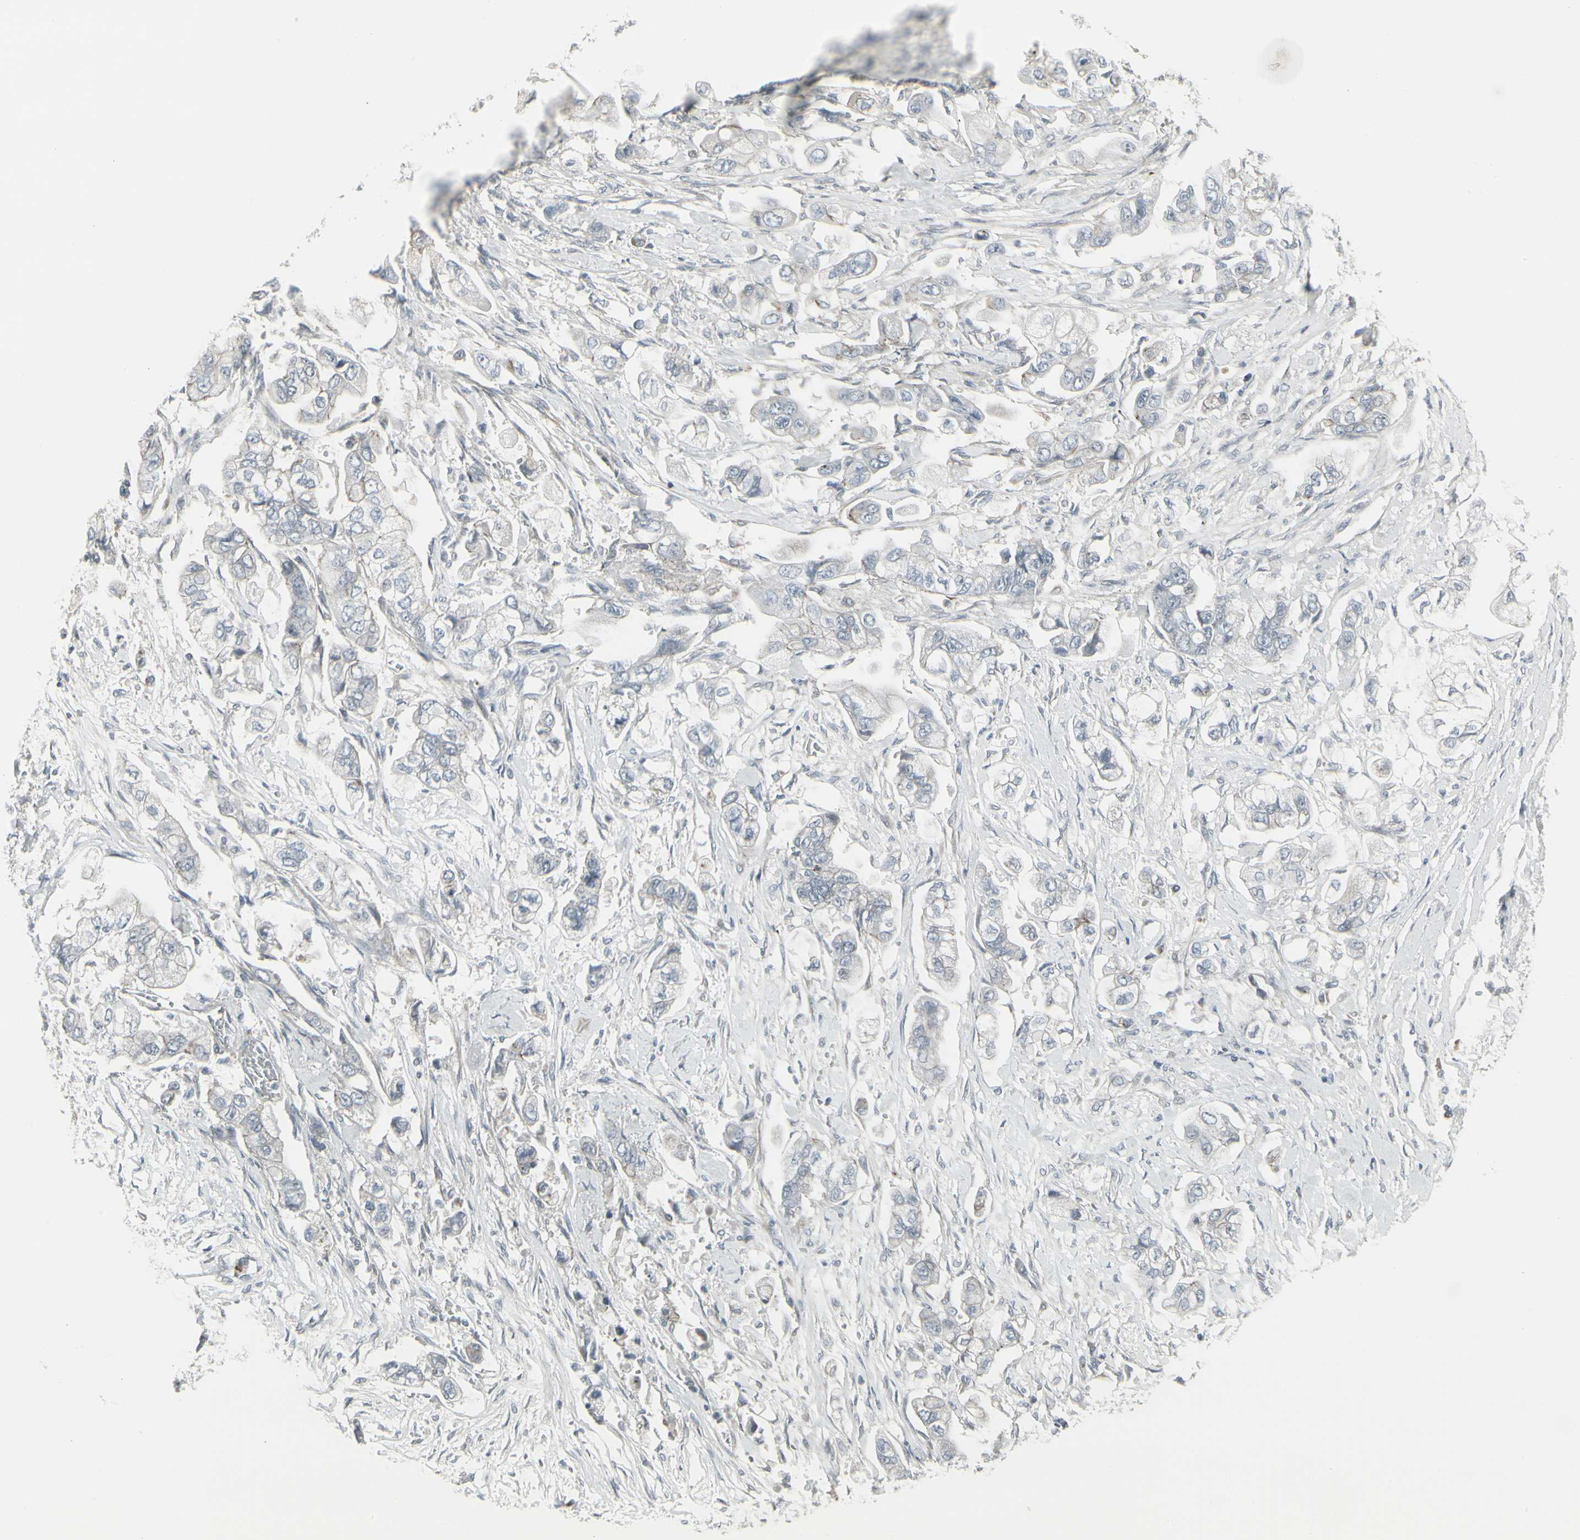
{"staining": {"intensity": "negative", "quantity": "none", "location": "none"}, "tissue": "stomach cancer", "cell_type": "Tumor cells", "image_type": "cancer", "snomed": [{"axis": "morphology", "description": "Adenocarcinoma, NOS"}, {"axis": "topography", "description": "Stomach"}], "caption": "DAB immunohistochemical staining of human stomach adenocarcinoma demonstrates no significant staining in tumor cells.", "gene": "EPS15", "patient": {"sex": "male", "age": 62}}